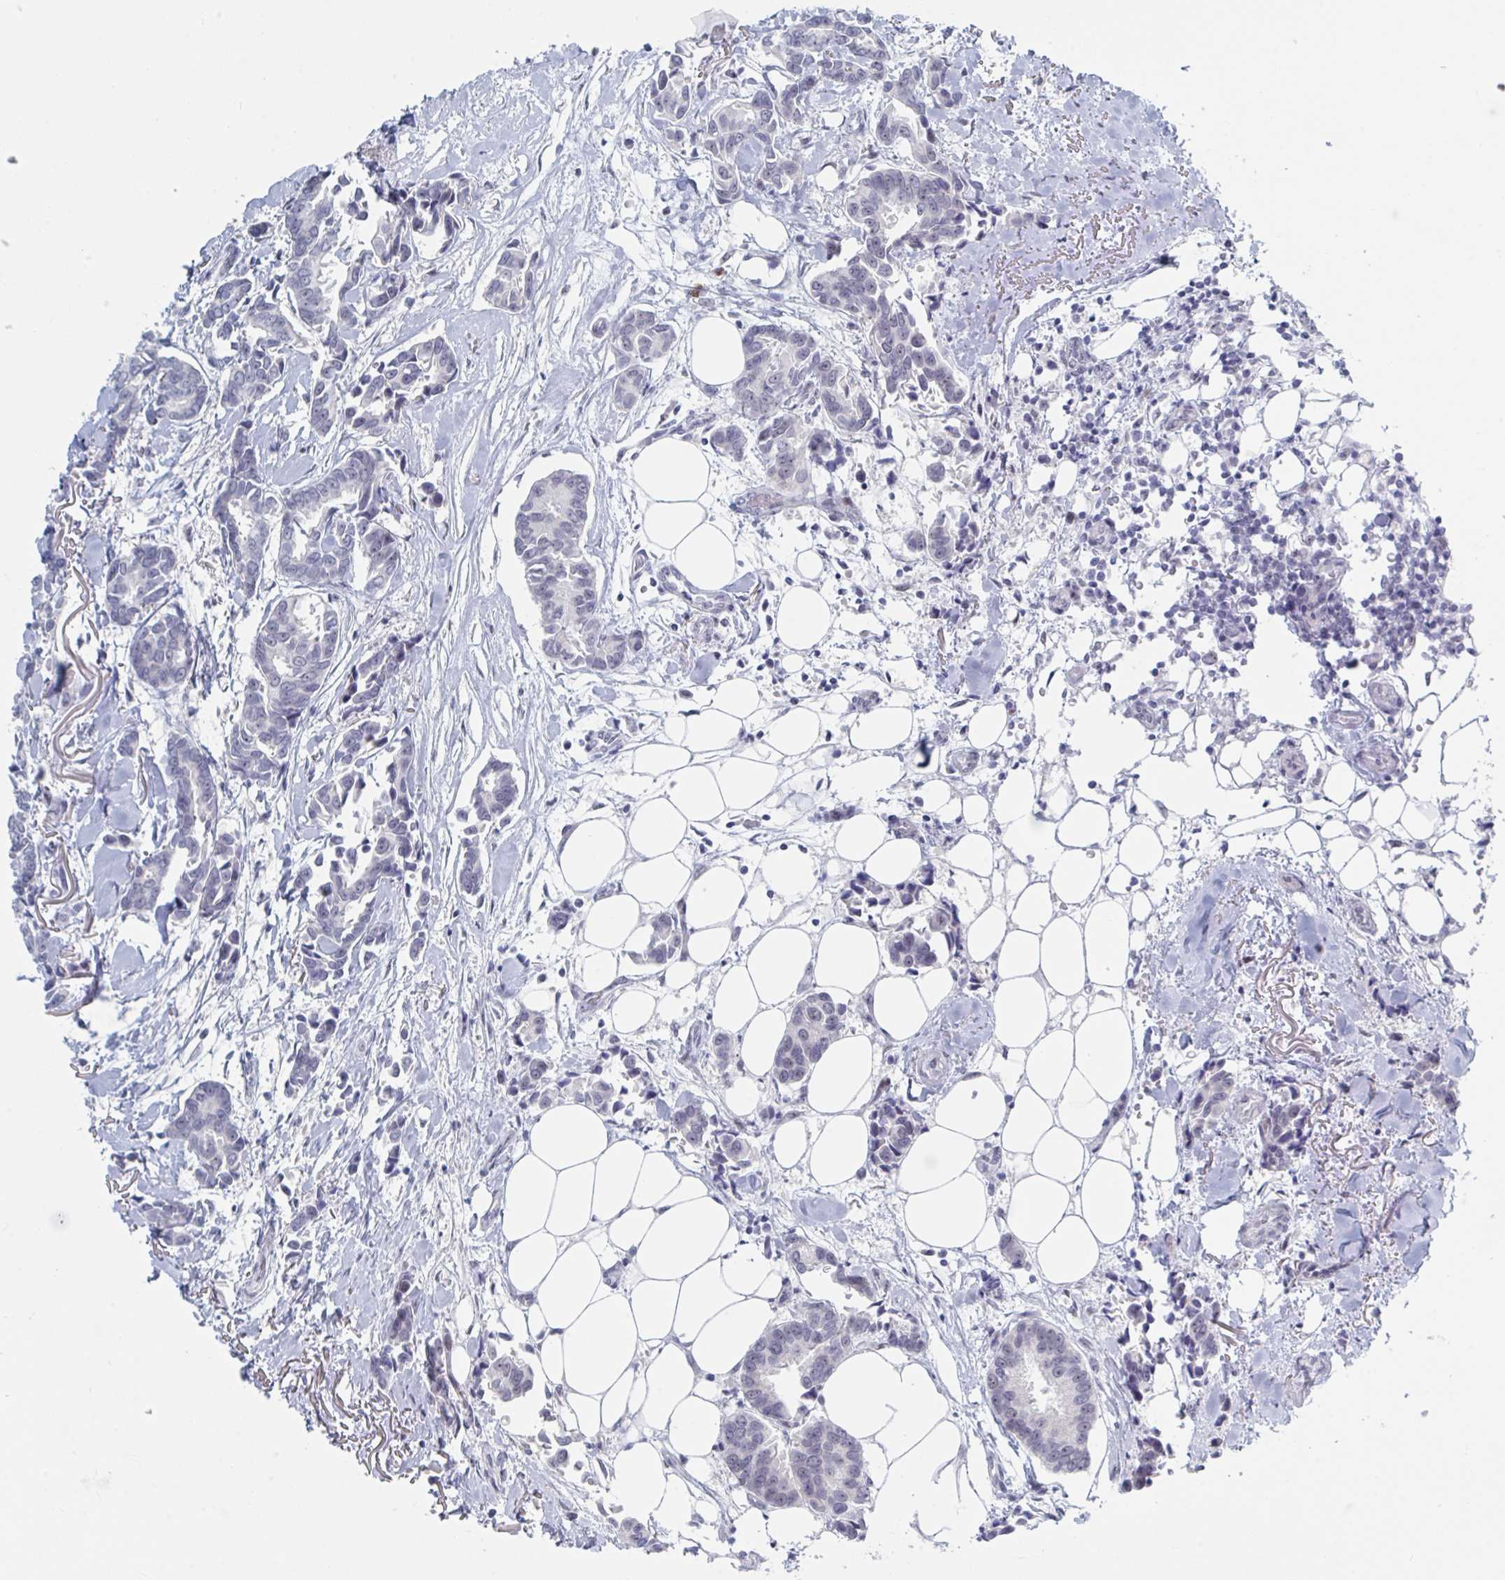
{"staining": {"intensity": "negative", "quantity": "none", "location": "none"}, "tissue": "breast cancer", "cell_type": "Tumor cells", "image_type": "cancer", "snomed": [{"axis": "morphology", "description": "Duct carcinoma"}, {"axis": "topography", "description": "Breast"}], "caption": "Immunohistochemistry (IHC) histopathology image of neoplastic tissue: invasive ductal carcinoma (breast) stained with DAB demonstrates no significant protein positivity in tumor cells. (Stains: DAB (3,3'-diaminobenzidine) IHC with hematoxylin counter stain, Microscopy: brightfield microscopy at high magnification).", "gene": "NR1H2", "patient": {"sex": "female", "age": 73}}